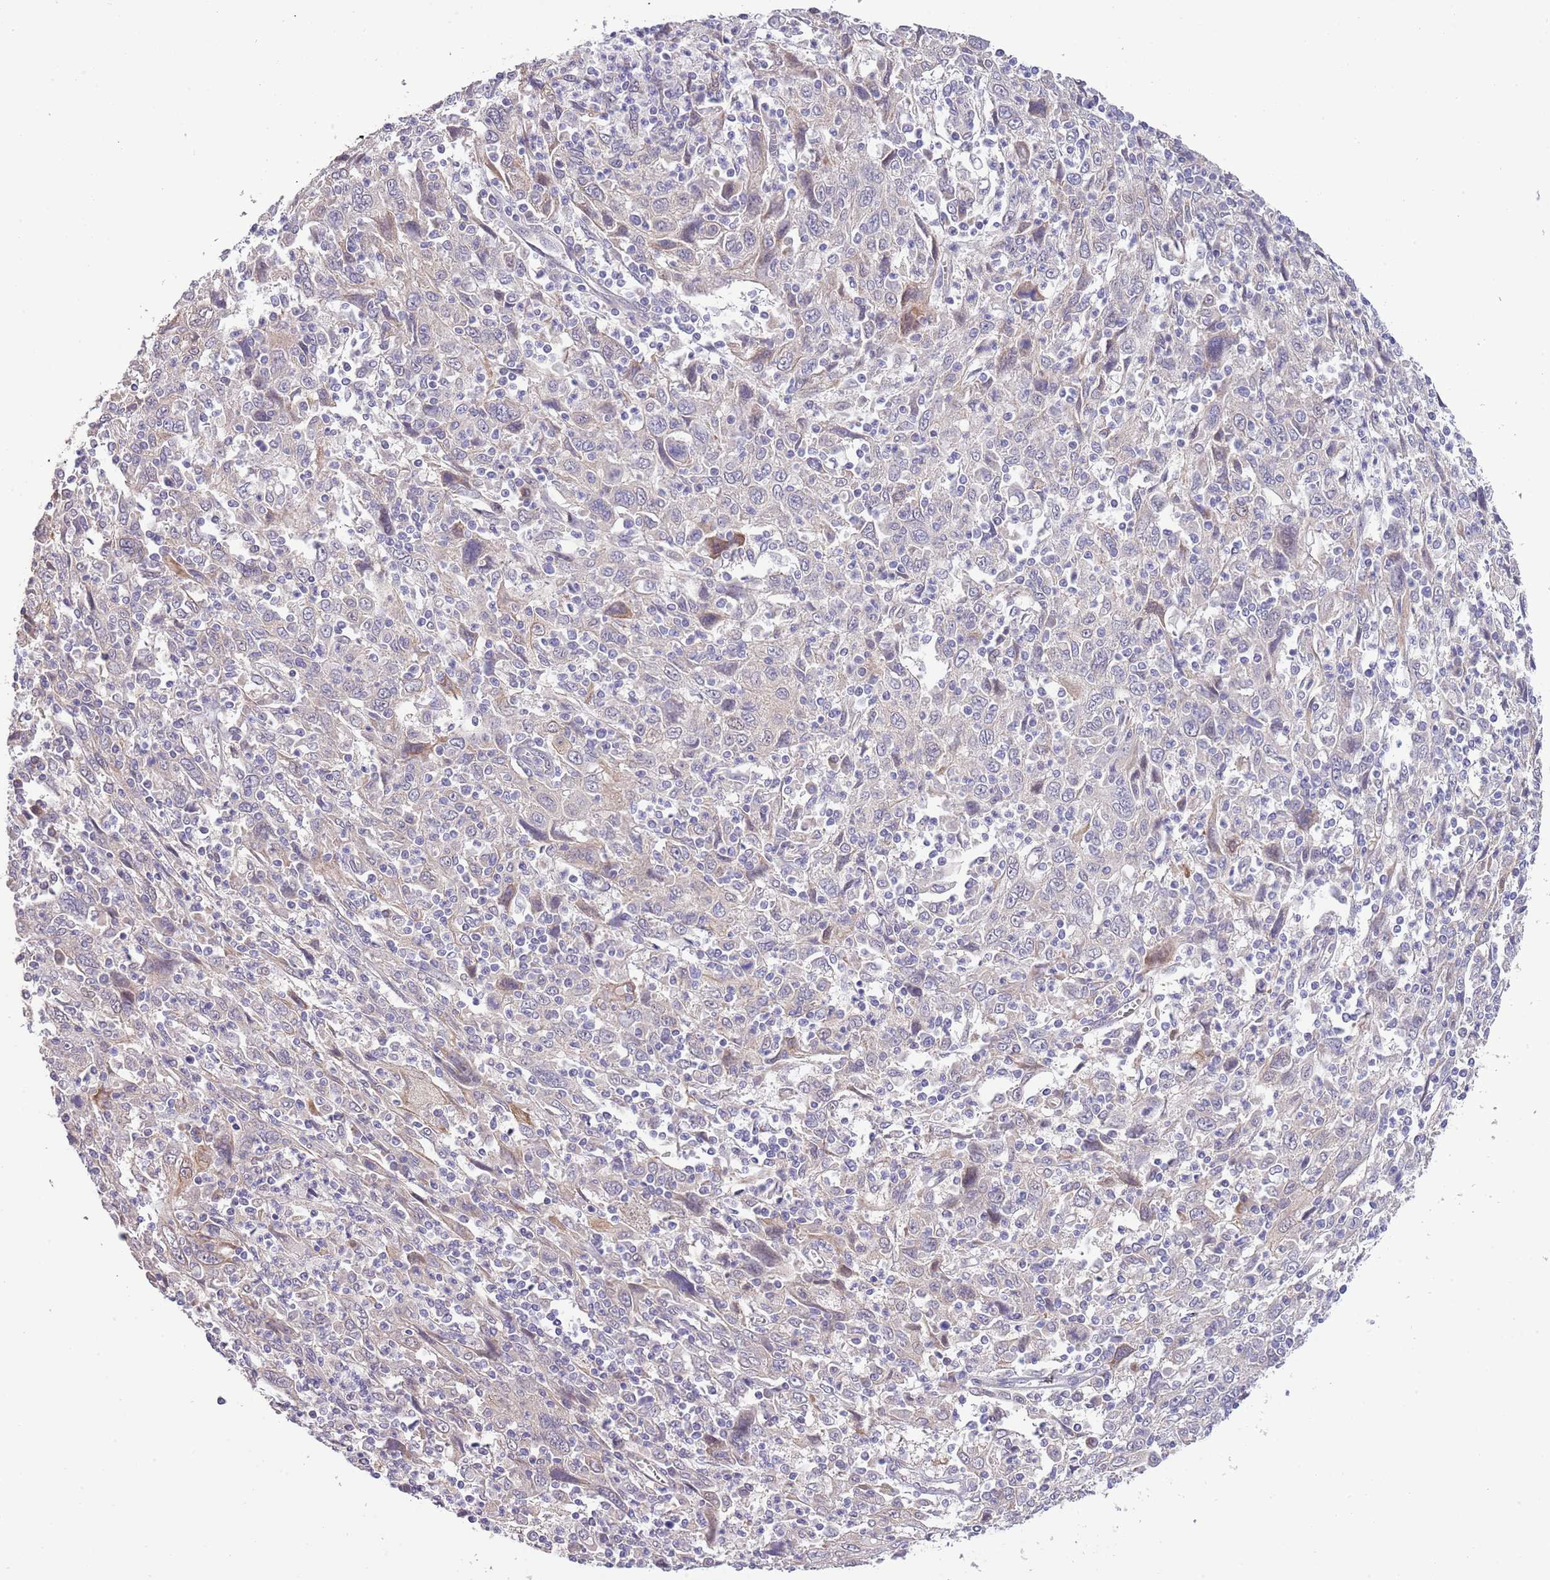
{"staining": {"intensity": "negative", "quantity": "none", "location": "none"}, "tissue": "cervical cancer", "cell_type": "Tumor cells", "image_type": "cancer", "snomed": [{"axis": "morphology", "description": "Squamous cell carcinoma, NOS"}, {"axis": "topography", "description": "Cervix"}], "caption": "Immunohistochemistry histopathology image of human squamous cell carcinoma (cervical) stained for a protein (brown), which reveals no staining in tumor cells.", "gene": "LIPJ", "patient": {"sex": "female", "age": 46}}